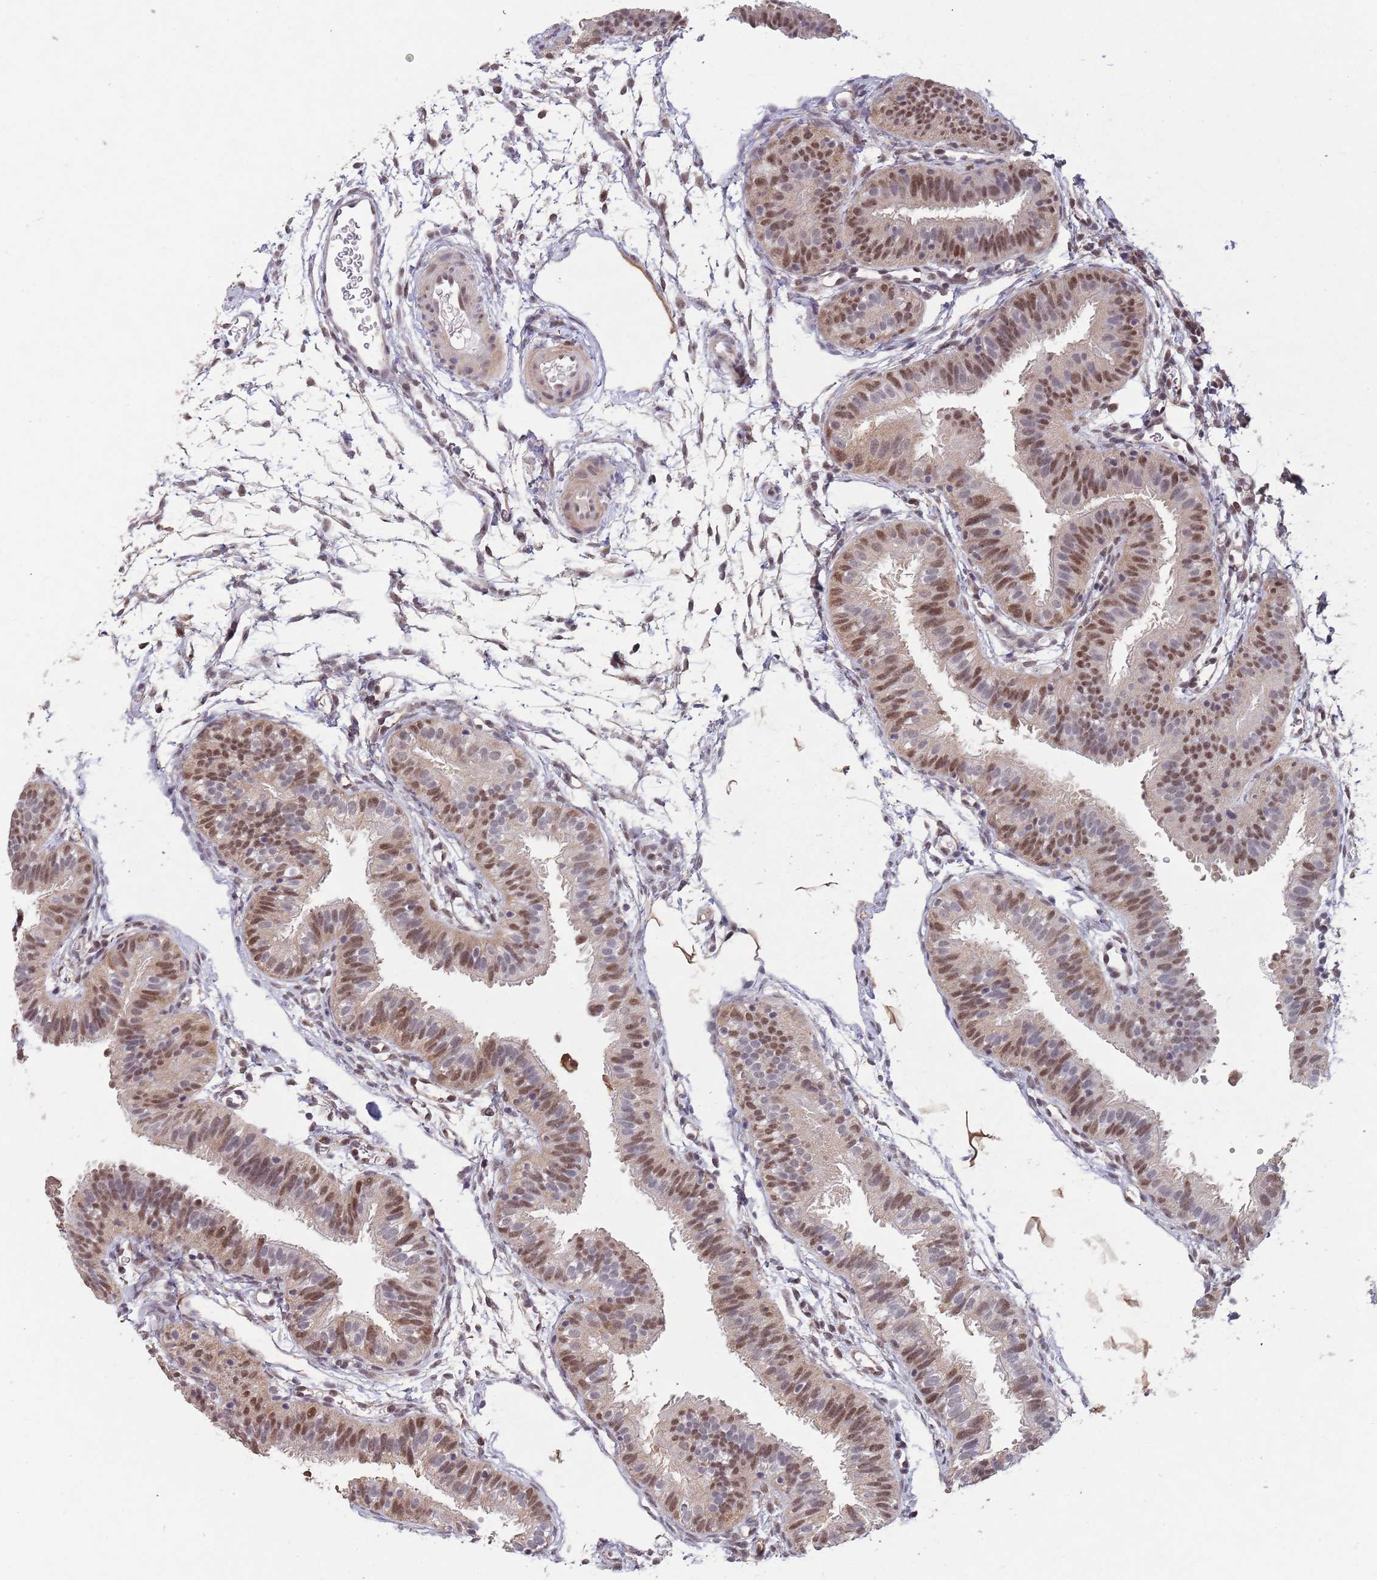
{"staining": {"intensity": "moderate", "quantity": "25%-75%", "location": "cytoplasmic/membranous,nuclear"}, "tissue": "fallopian tube", "cell_type": "Glandular cells", "image_type": "normal", "snomed": [{"axis": "morphology", "description": "Normal tissue, NOS"}, {"axis": "topography", "description": "Fallopian tube"}], "caption": "Brown immunohistochemical staining in normal fallopian tube displays moderate cytoplasmic/membranous,nuclear staining in approximately 25%-75% of glandular cells.", "gene": "ZNF639", "patient": {"sex": "female", "age": 35}}